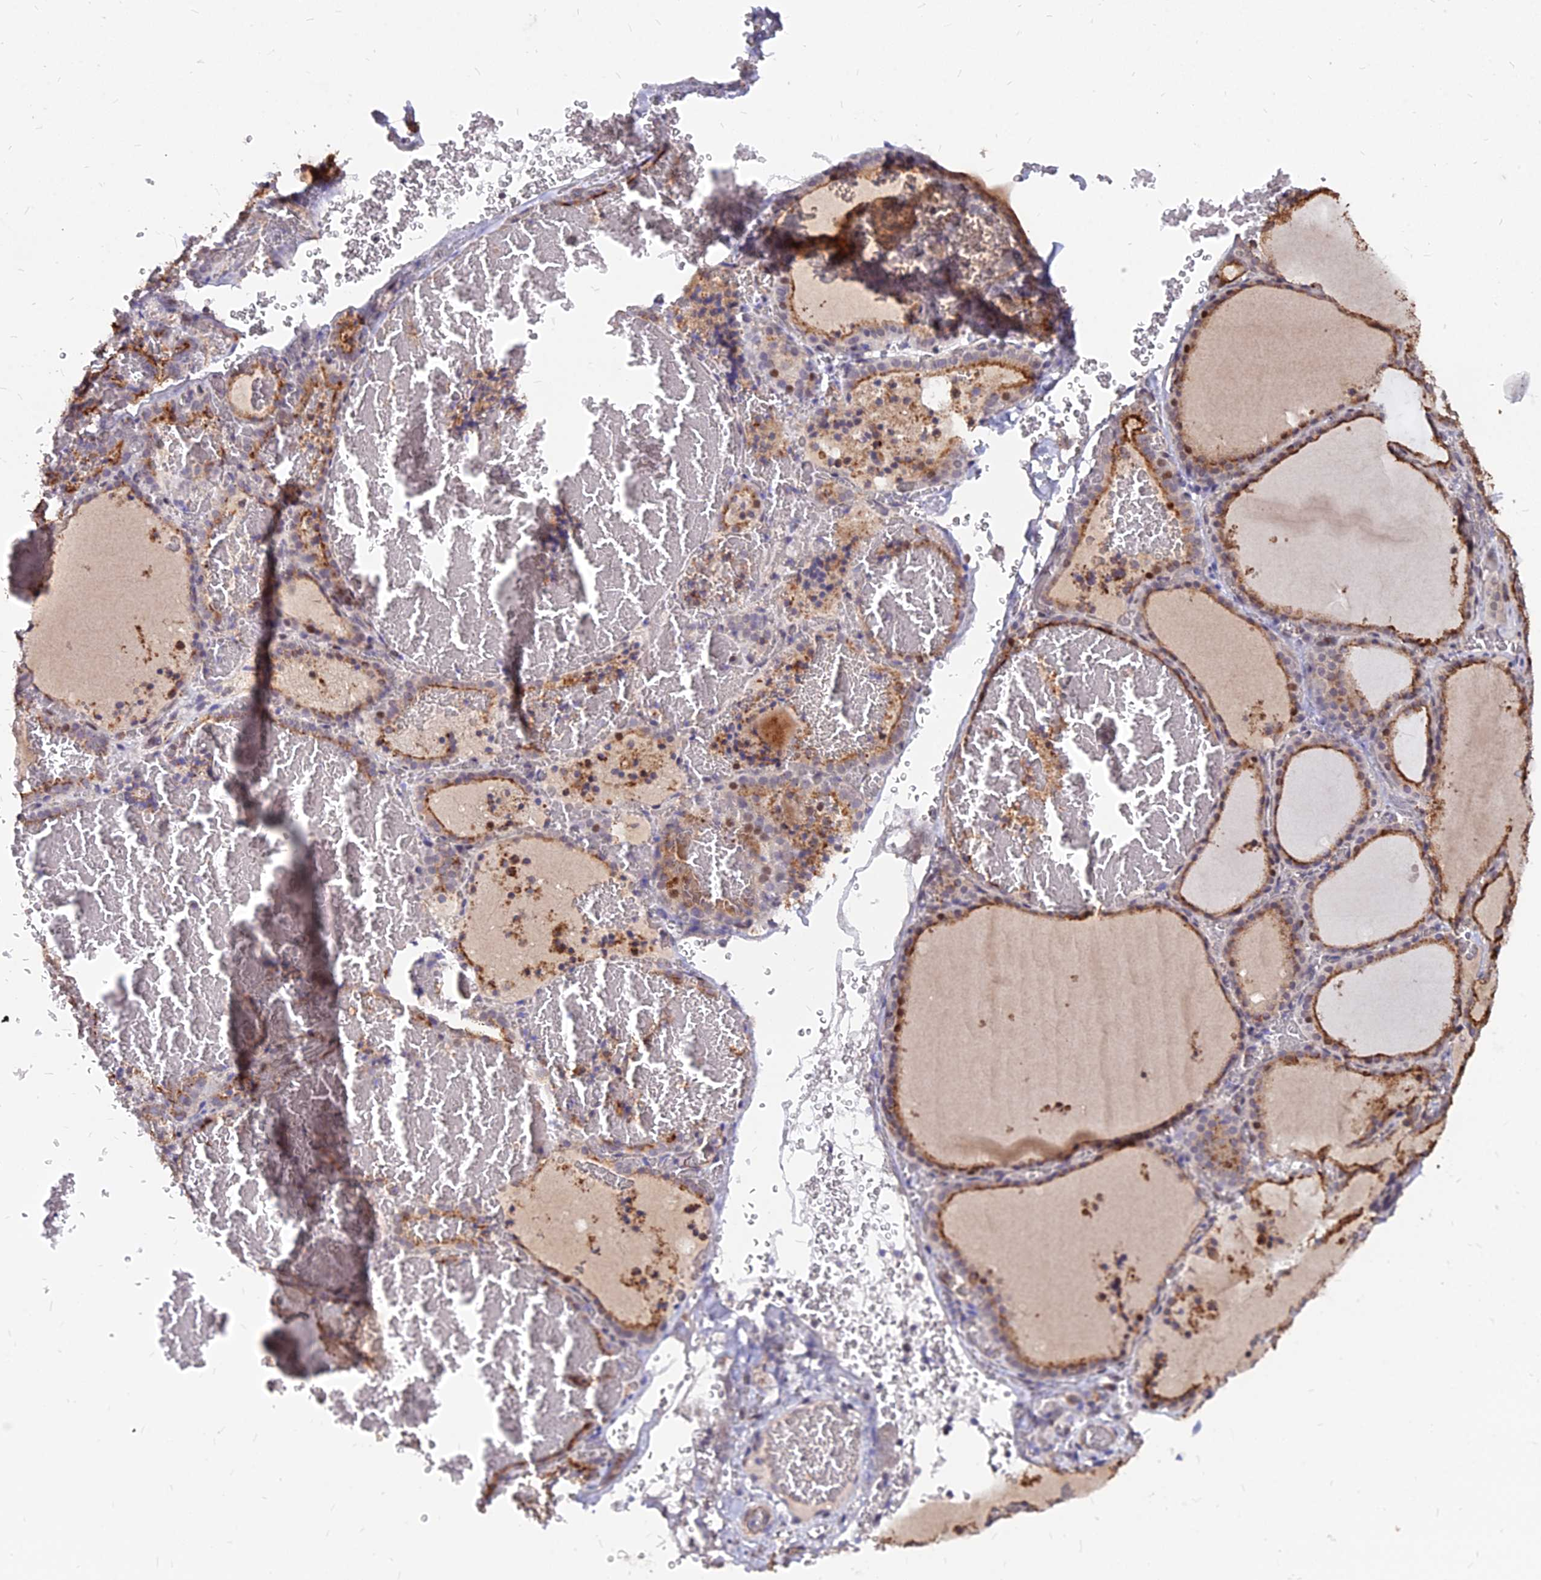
{"staining": {"intensity": "strong", "quantity": ">75%", "location": "cytoplasmic/membranous"}, "tissue": "thyroid gland", "cell_type": "Glandular cells", "image_type": "normal", "snomed": [{"axis": "morphology", "description": "Normal tissue, NOS"}, {"axis": "topography", "description": "Thyroid gland"}], "caption": "Protein staining exhibits strong cytoplasmic/membranous staining in approximately >75% of glandular cells in normal thyroid gland. (brown staining indicates protein expression, while blue staining denotes nuclei).", "gene": "C11orf68", "patient": {"sex": "female", "age": 39}}